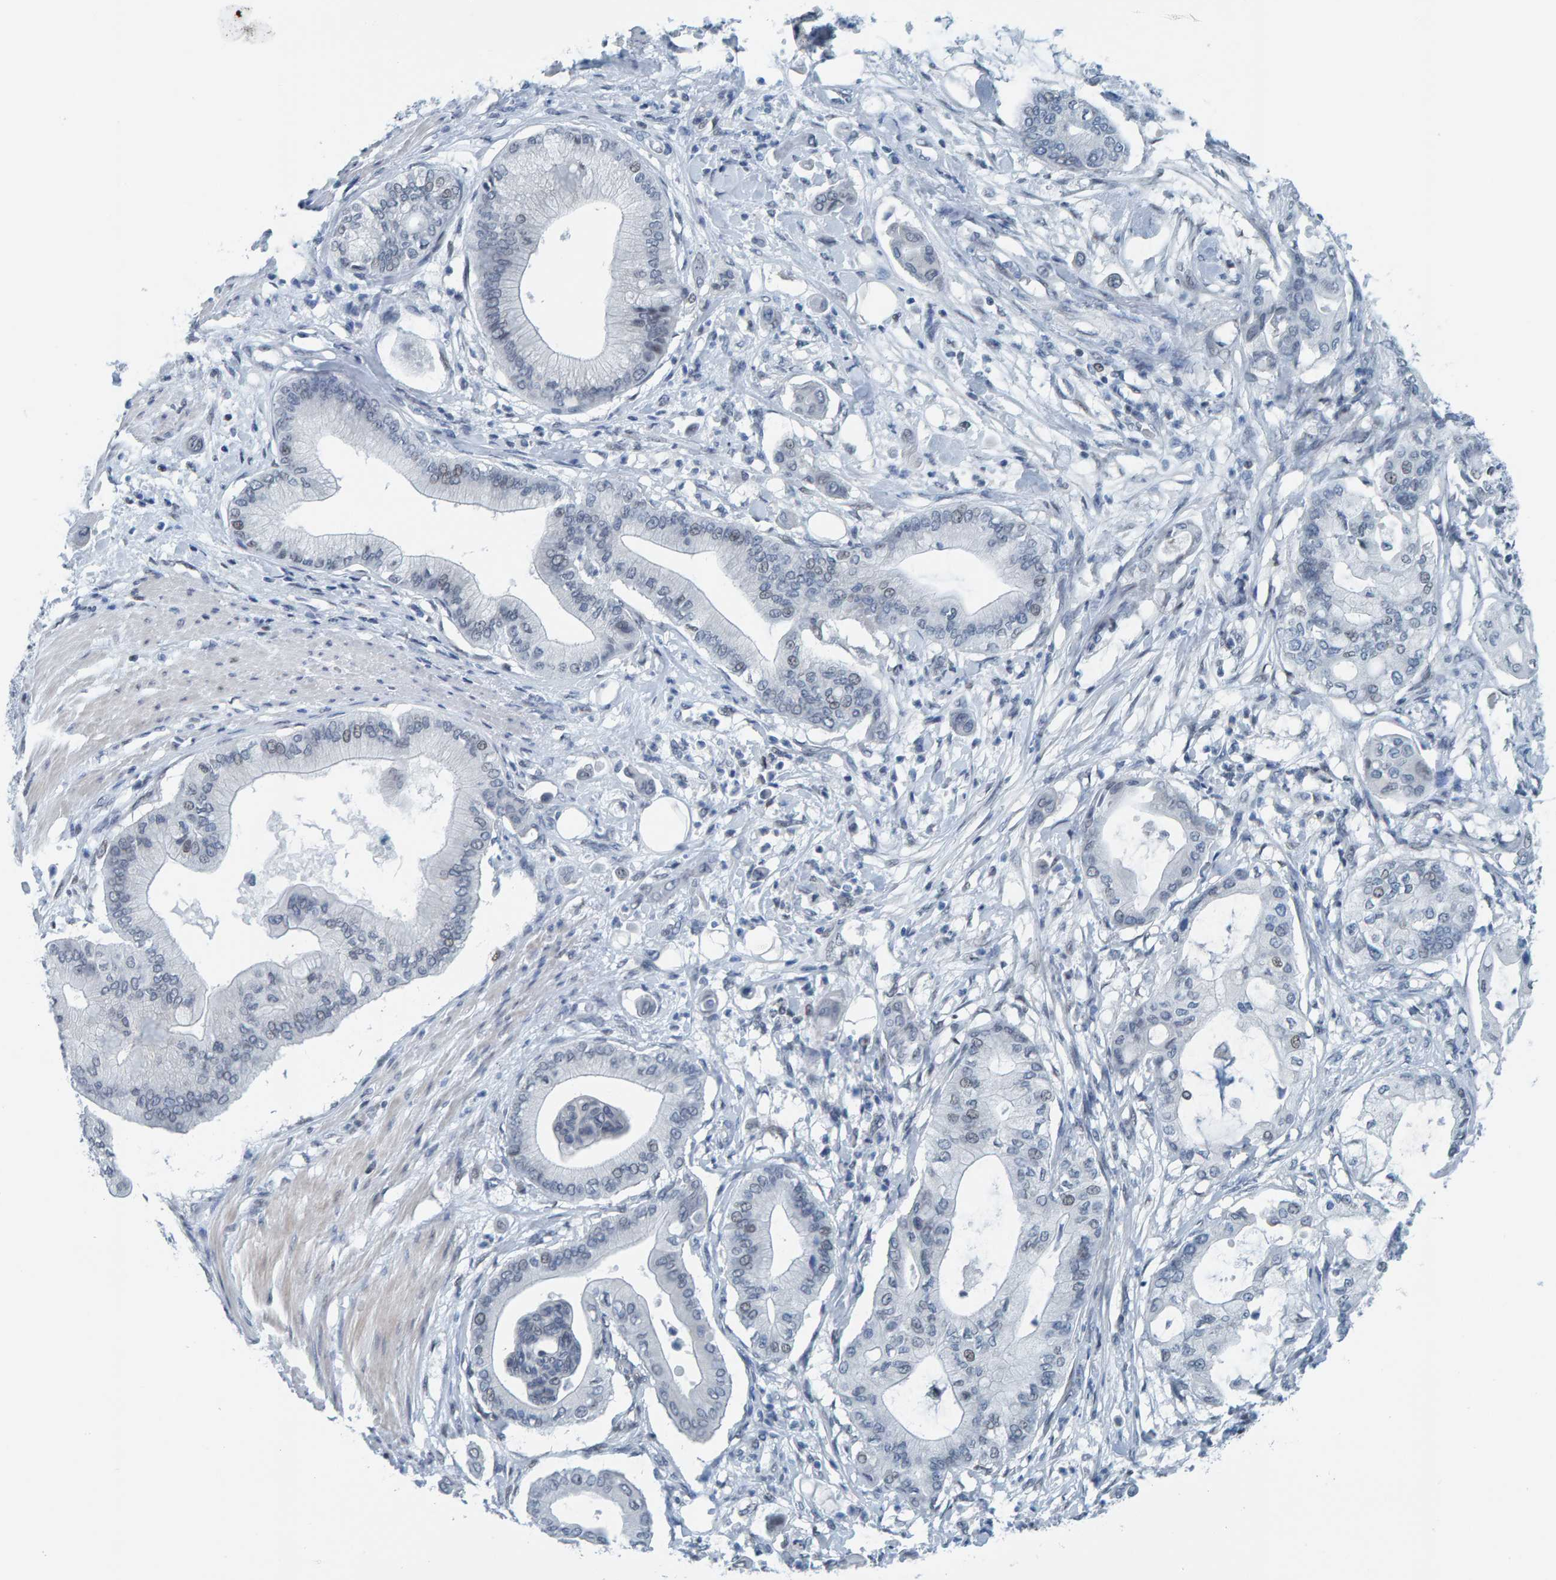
{"staining": {"intensity": "negative", "quantity": "none", "location": "none"}, "tissue": "pancreatic cancer", "cell_type": "Tumor cells", "image_type": "cancer", "snomed": [{"axis": "morphology", "description": "Adenocarcinoma, NOS"}, {"axis": "morphology", "description": "Adenocarcinoma, metastatic, NOS"}, {"axis": "topography", "description": "Lymph node"}, {"axis": "topography", "description": "Pancreas"}, {"axis": "topography", "description": "Duodenum"}], "caption": "This is an IHC histopathology image of human metastatic adenocarcinoma (pancreatic). There is no positivity in tumor cells.", "gene": "CNP", "patient": {"sex": "female", "age": 64}}